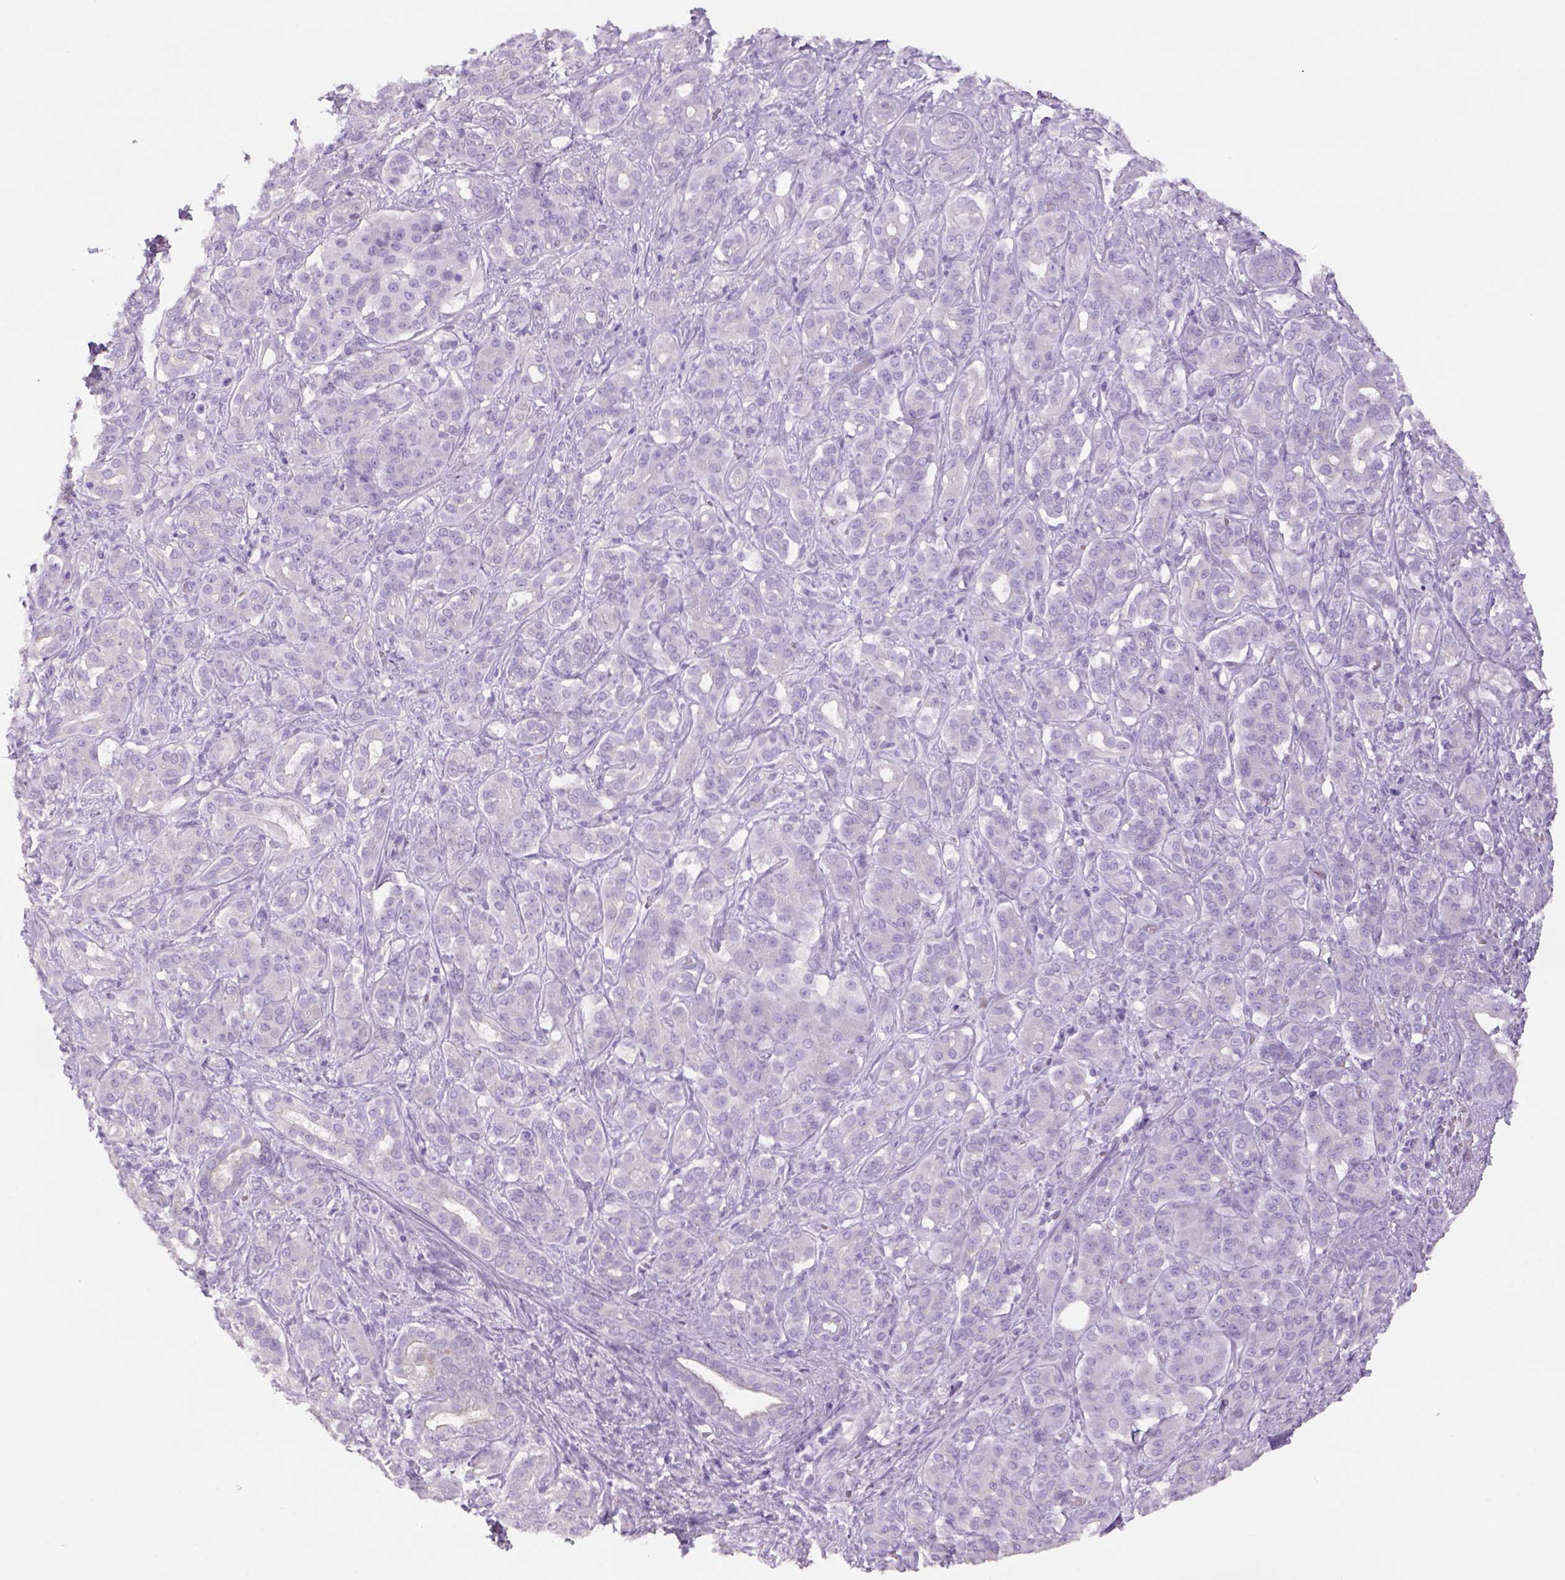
{"staining": {"intensity": "negative", "quantity": "none", "location": "none"}, "tissue": "pancreatic cancer", "cell_type": "Tumor cells", "image_type": "cancer", "snomed": [{"axis": "morphology", "description": "Normal tissue, NOS"}, {"axis": "morphology", "description": "Inflammation, NOS"}, {"axis": "morphology", "description": "Adenocarcinoma, NOS"}, {"axis": "topography", "description": "Pancreas"}], "caption": "Immunohistochemical staining of adenocarcinoma (pancreatic) displays no significant staining in tumor cells. The staining is performed using DAB (3,3'-diaminobenzidine) brown chromogen with nuclei counter-stained in using hematoxylin.", "gene": "TENM4", "patient": {"sex": "male", "age": 57}}